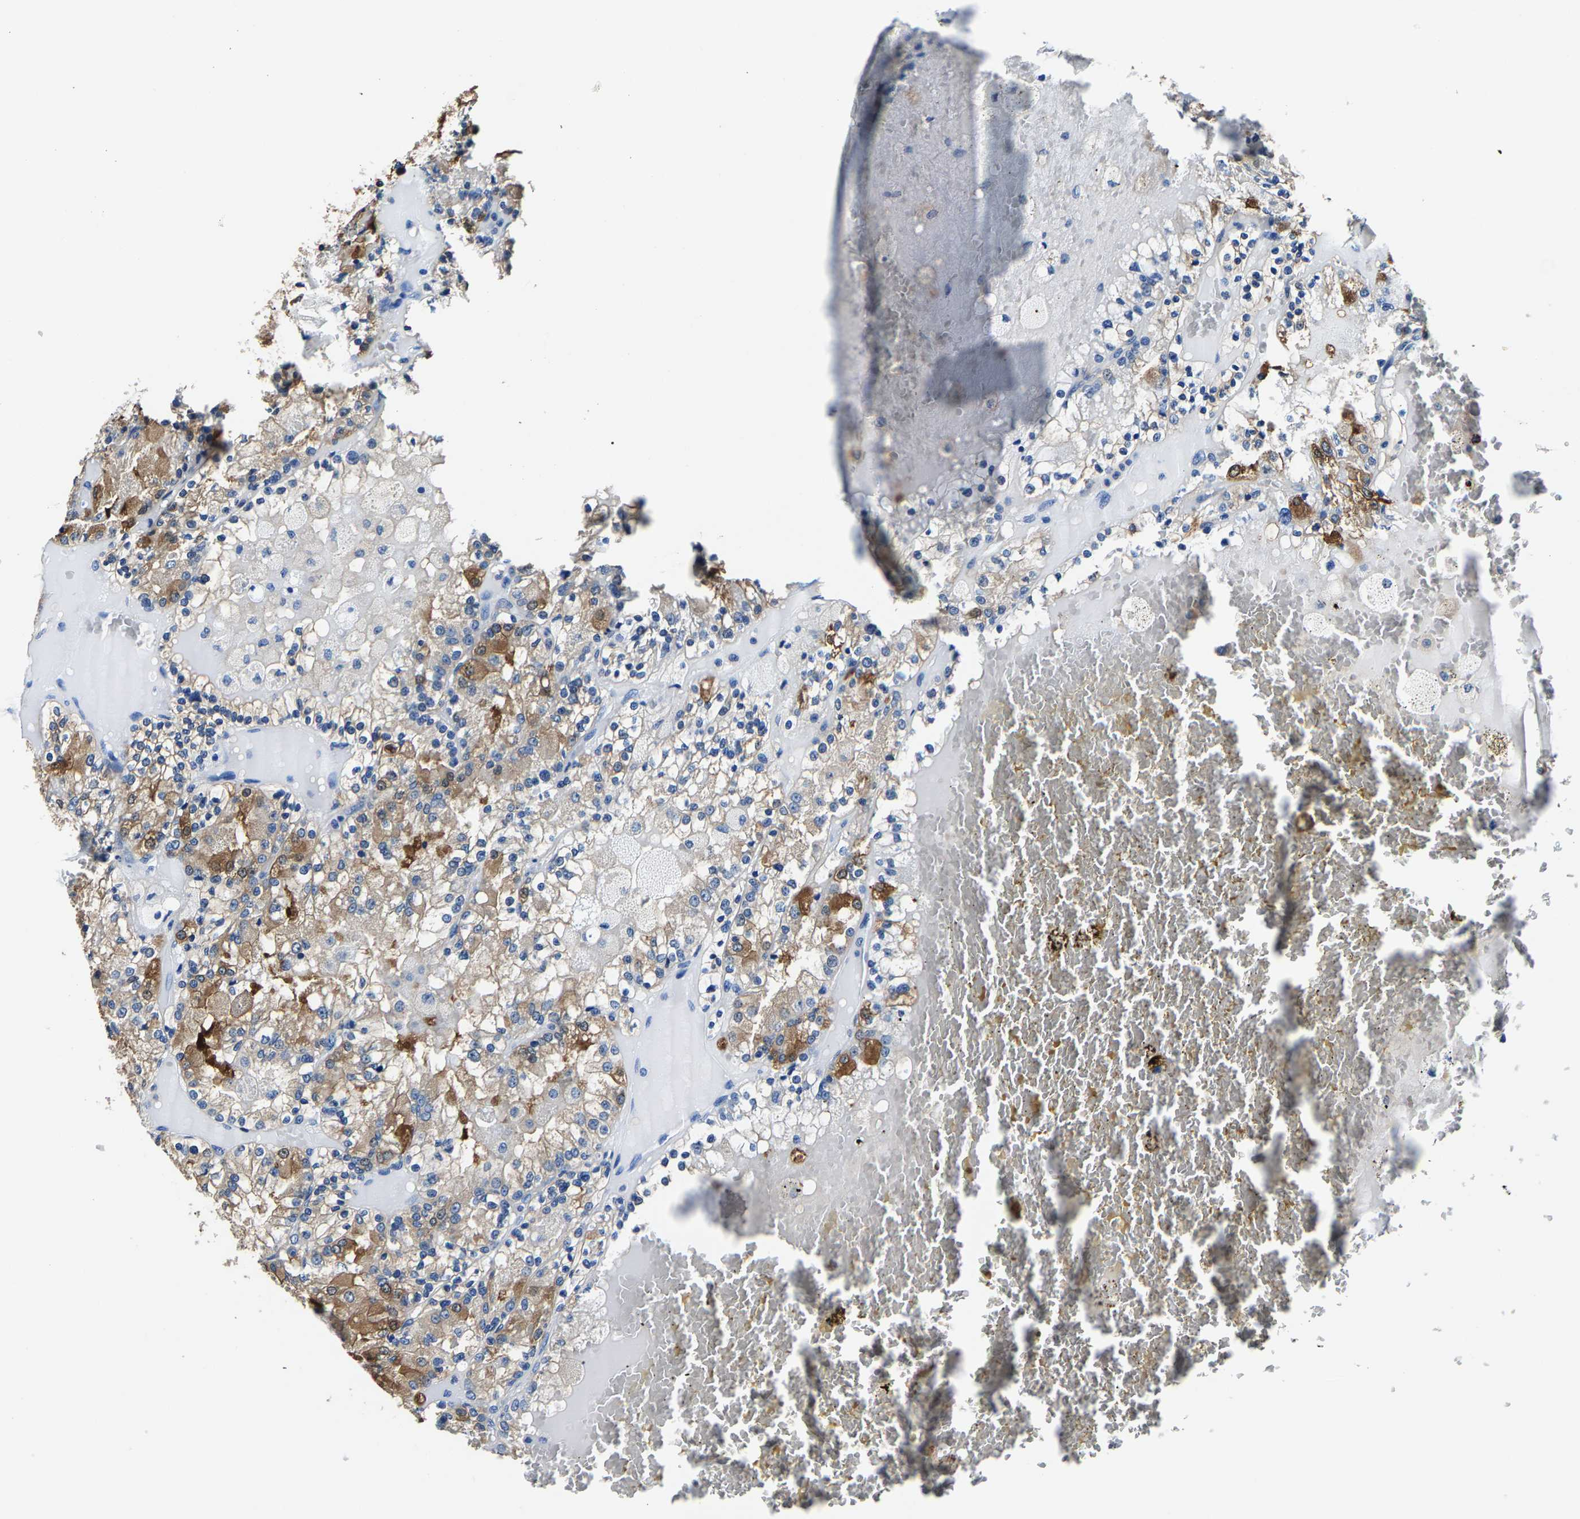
{"staining": {"intensity": "moderate", "quantity": "25%-75%", "location": "cytoplasmic/membranous"}, "tissue": "renal cancer", "cell_type": "Tumor cells", "image_type": "cancer", "snomed": [{"axis": "morphology", "description": "Adenocarcinoma, NOS"}, {"axis": "topography", "description": "Kidney"}], "caption": "Brown immunohistochemical staining in human renal adenocarcinoma shows moderate cytoplasmic/membranous staining in about 25%-75% of tumor cells.", "gene": "ALDOB", "patient": {"sex": "female", "age": 56}}